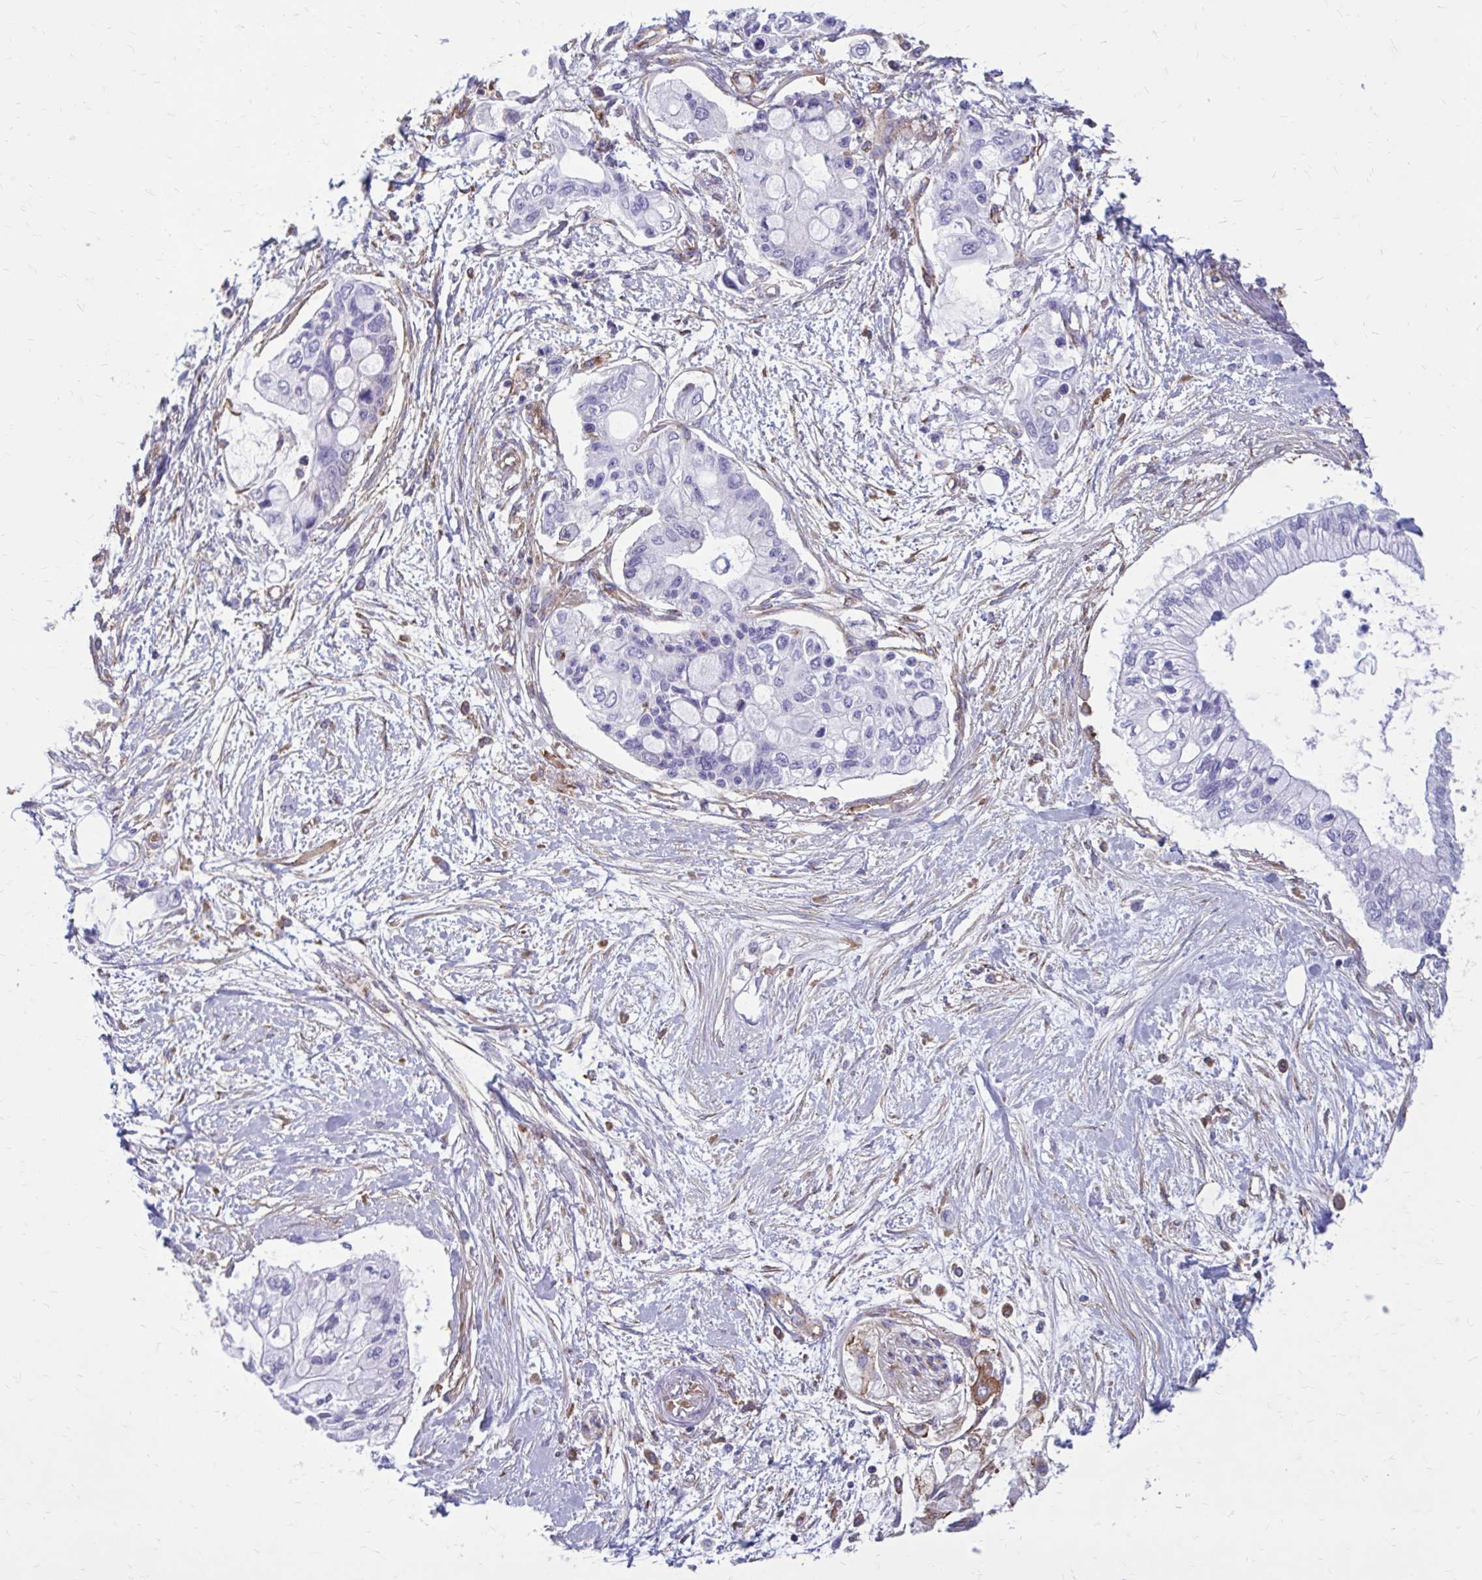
{"staining": {"intensity": "negative", "quantity": "none", "location": "none"}, "tissue": "pancreatic cancer", "cell_type": "Tumor cells", "image_type": "cancer", "snomed": [{"axis": "morphology", "description": "Adenocarcinoma, NOS"}, {"axis": "topography", "description": "Pancreas"}], "caption": "Immunohistochemistry (IHC) image of neoplastic tissue: pancreatic cancer stained with DAB (3,3'-diaminobenzidine) displays no significant protein staining in tumor cells.", "gene": "CLTA", "patient": {"sex": "female", "age": 77}}